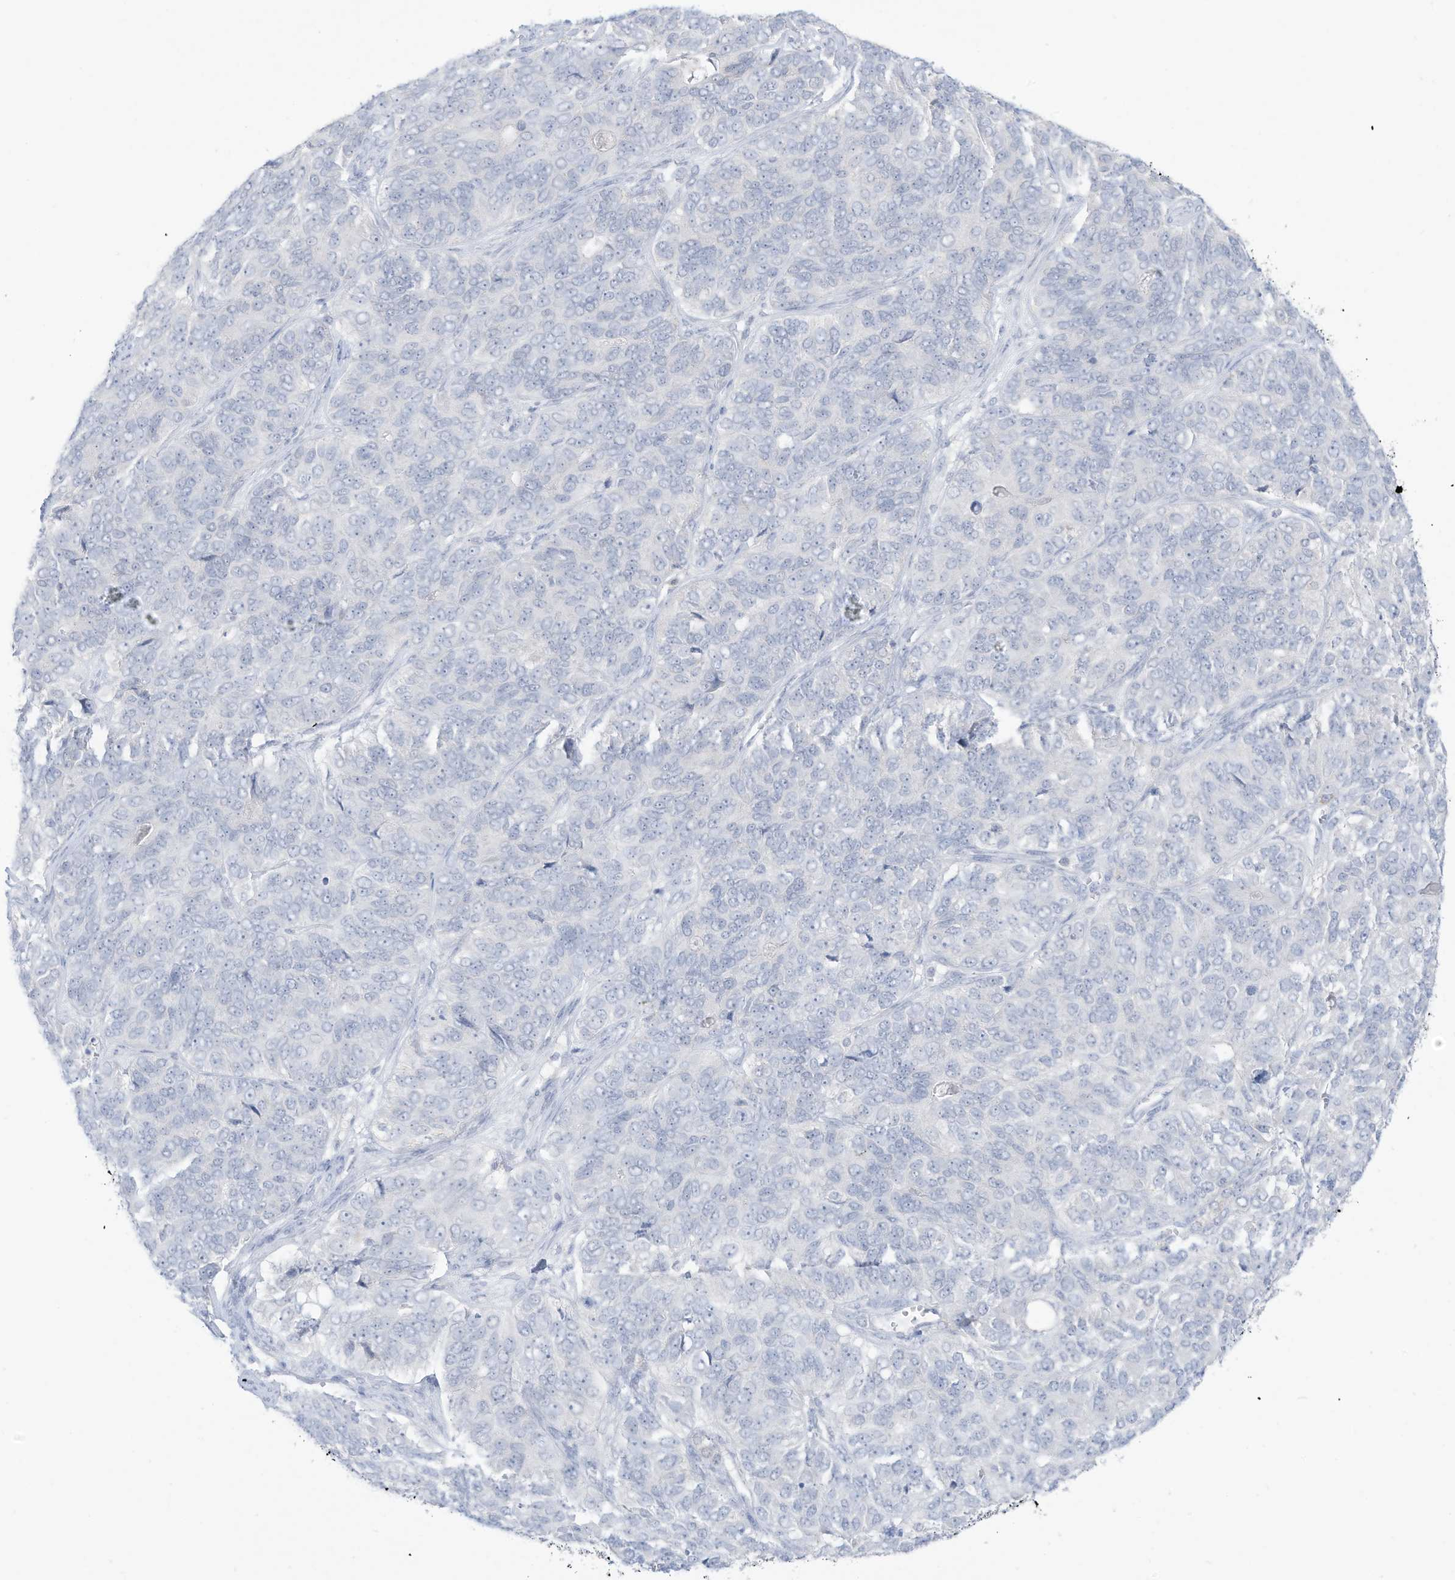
{"staining": {"intensity": "negative", "quantity": "none", "location": "none"}, "tissue": "ovarian cancer", "cell_type": "Tumor cells", "image_type": "cancer", "snomed": [{"axis": "morphology", "description": "Carcinoma, endometroid"}, {"axis": "topography", "description": "Ovary"}], "caption": "Endometroid carcinoma (ovarian) was stained to show a protein in brown. There is no significant staining in tumor cells.", "gene": "OGT", "patient": {"sex": "female", "age": 51}}